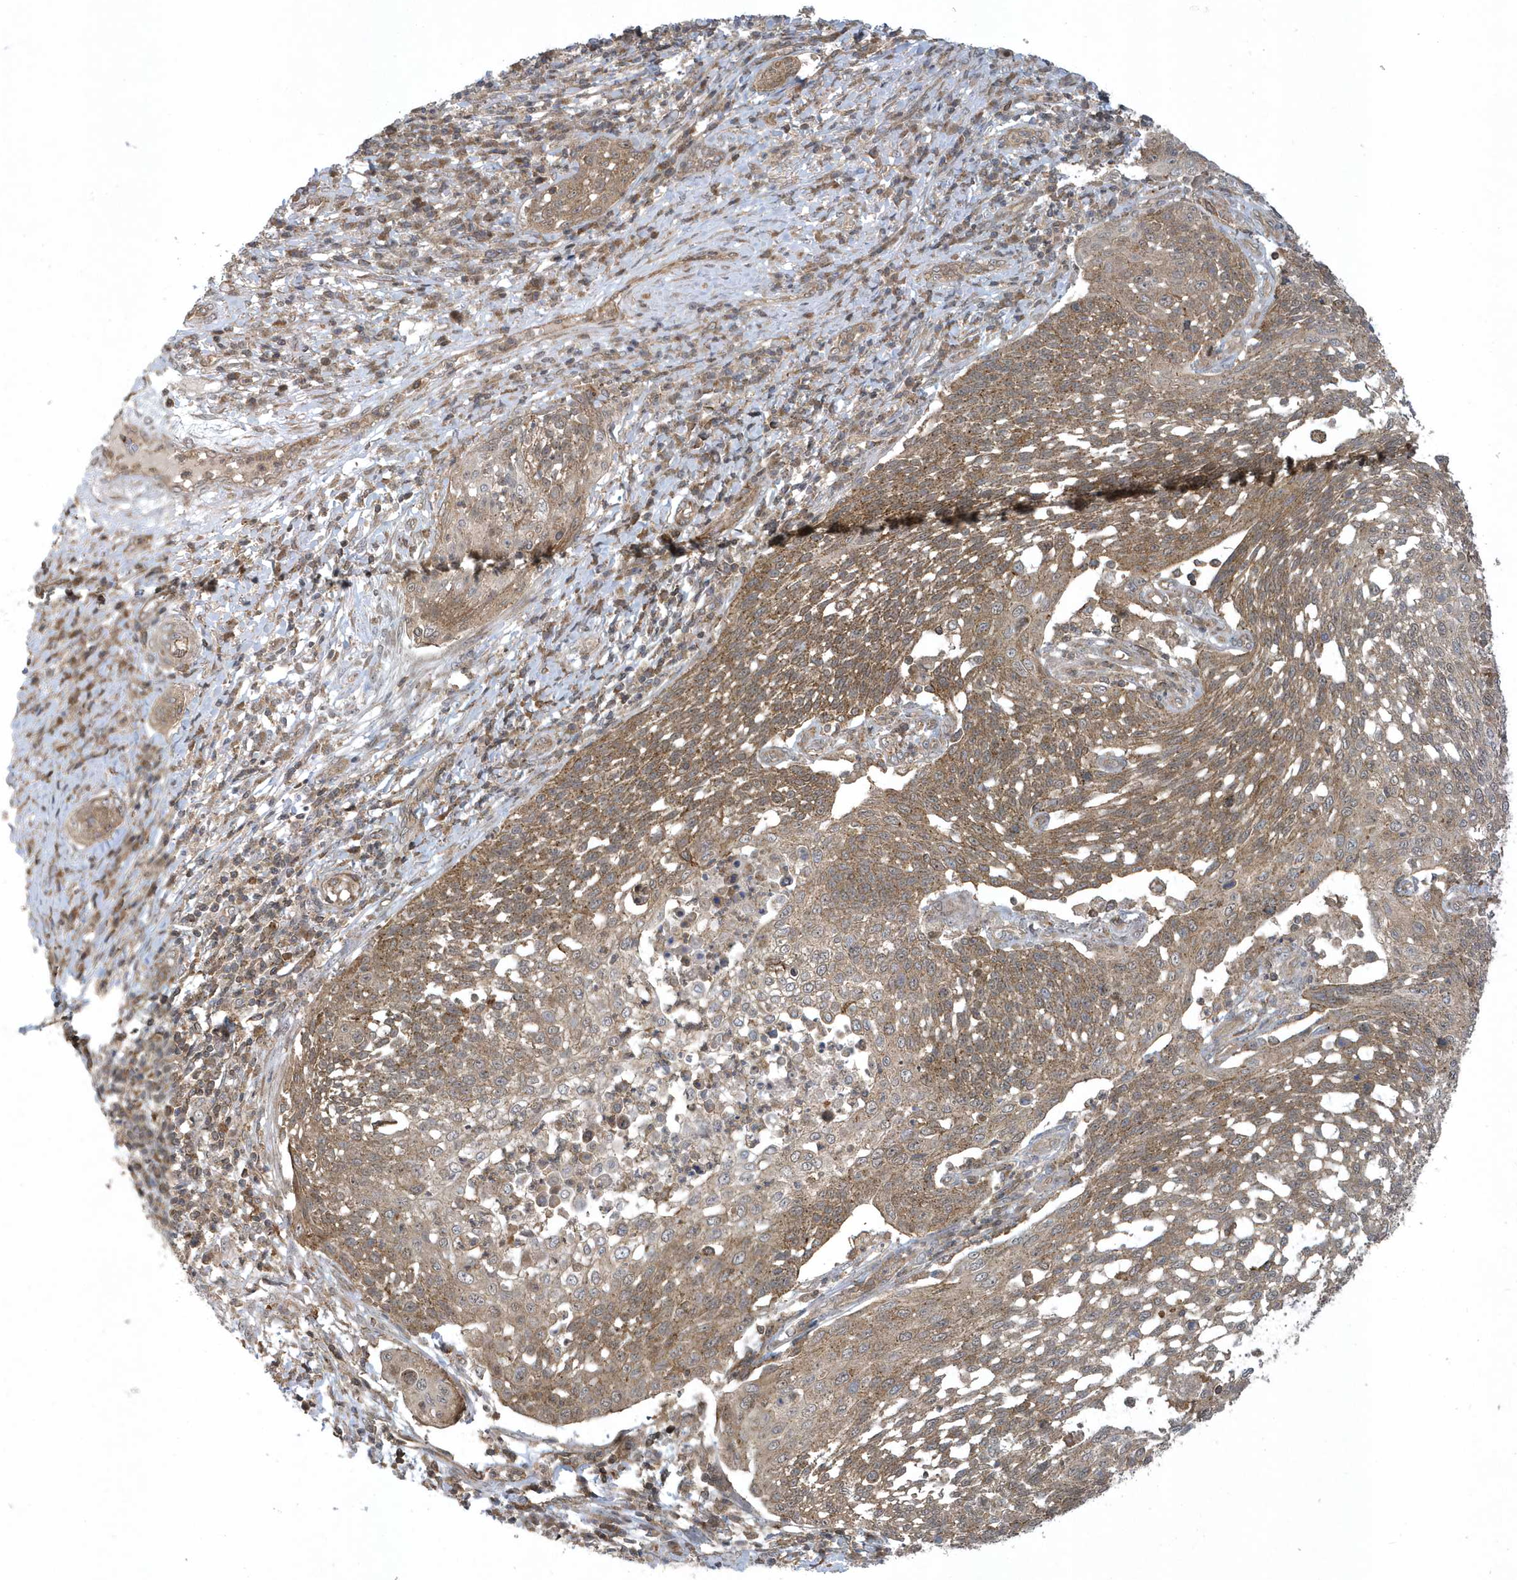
{"staining": {"intensity": "moderate", "quantity": ">75%", "location": "cytoplasmic/membranous"}, "tissue": "cervical cancer", "cell_type": "Tumor cells", "image_type": "cancer", "snomed": [{"axis": "morphology", "description": "Squamous cell carcinoma, NOS"}, {"axis": "topography", "description": "Cervix"}], "caption": "Protein staining of squamous cell carcinoma (cervical) tissue displays moderate cytoplasmic/membranous positivity in approximately >75% of tumor cells.", "gene": "STAMBP", "patient": {"sex": "female", "age": 34}}